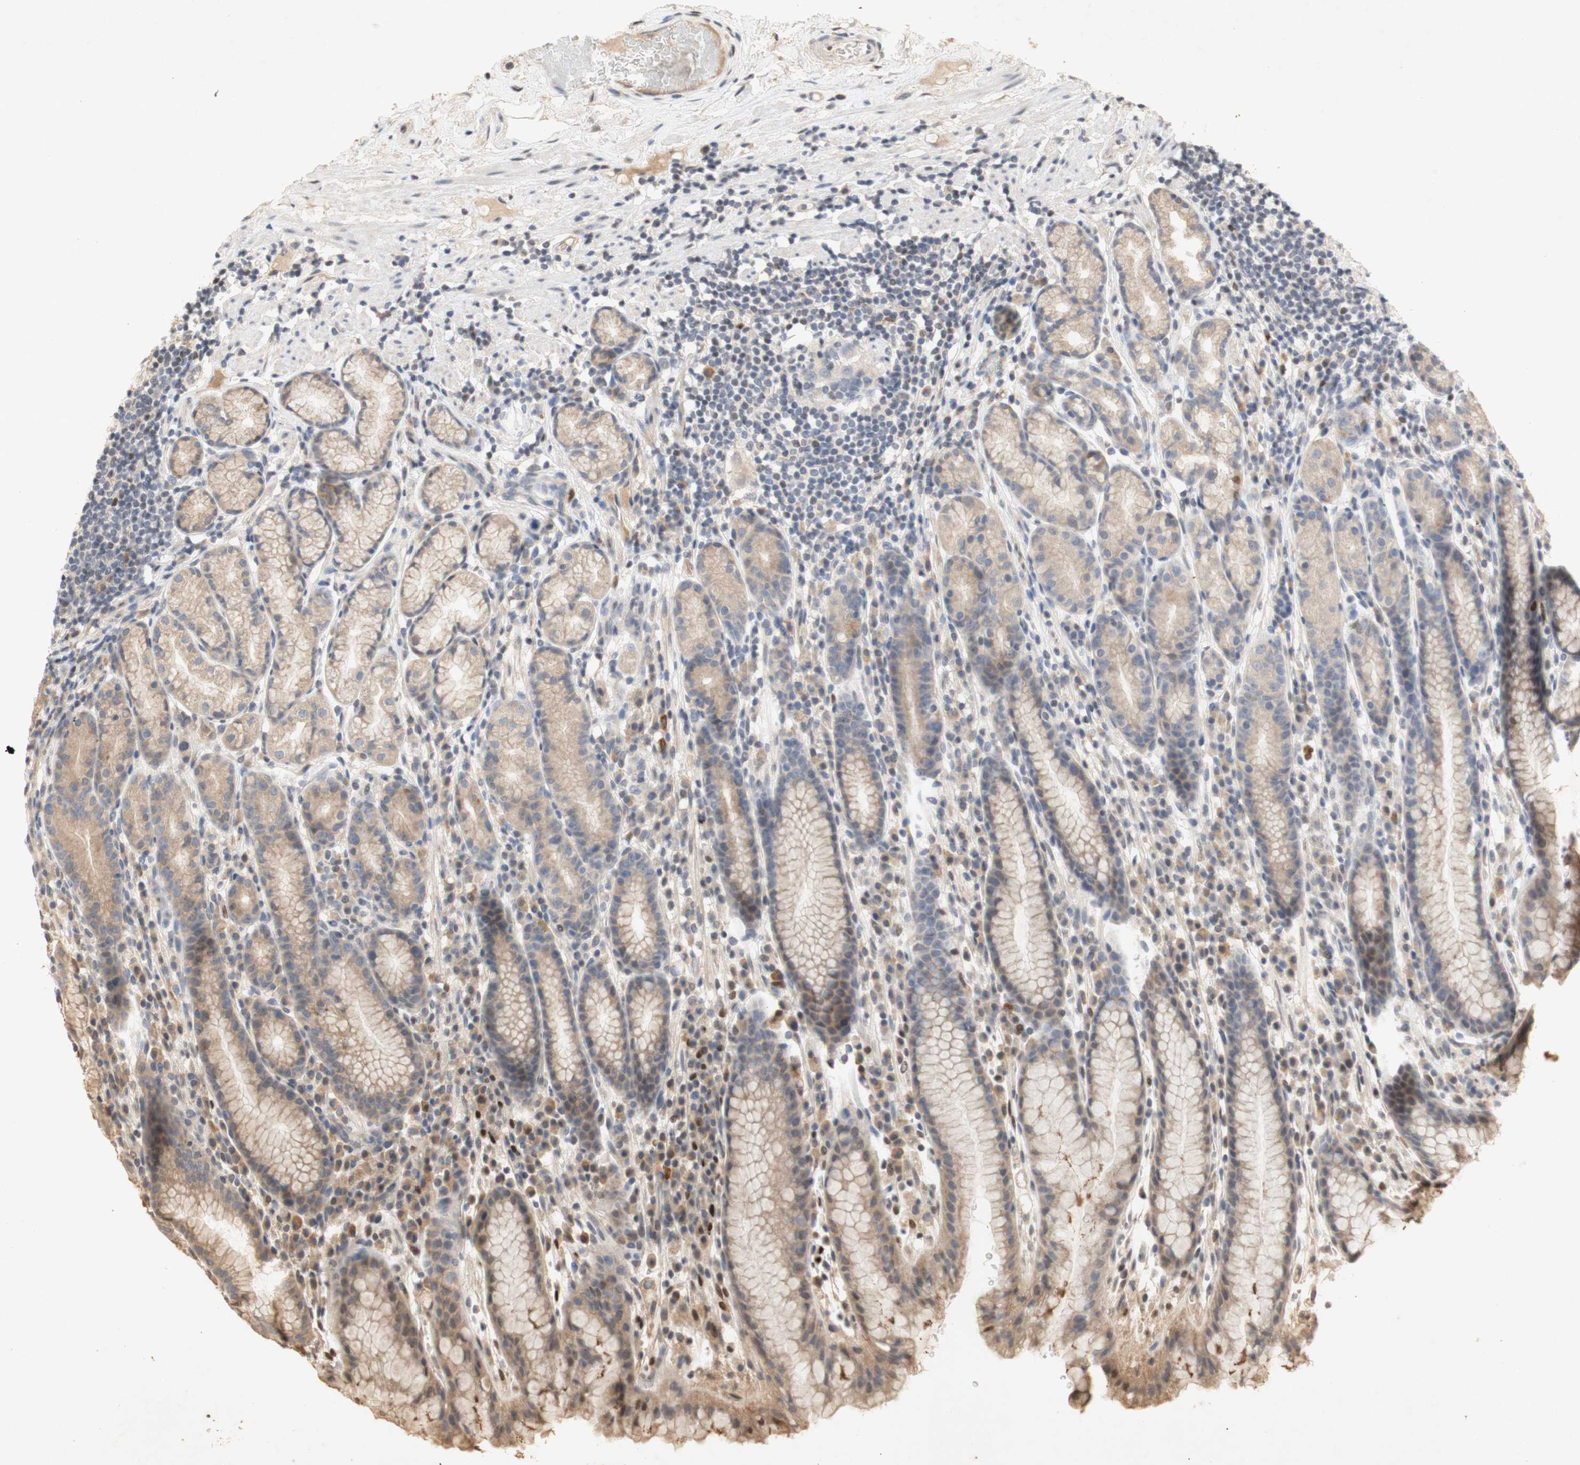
{"staining": {"intensity": "weak", "quantity": ">75%", "location": "cytoplasmic/membranous"}, "tissue": "stomach", "cell_type": "Glandular cells", "image_type": "normal", "snomed": [{"axis": "morphology", "description": "Normal tissue, NOS"}, {"axis": "topography", "description": "Stomach, lower"}], "caption": "Approximately >75% of glandular cells in unremarkable human stomach demonstrate weak cytoplasmic/membranous protein positivity as visualized by brown immunohistochemical staining.", "gene": "FOSB", "patient": {"sex": "male", "age": 52}}